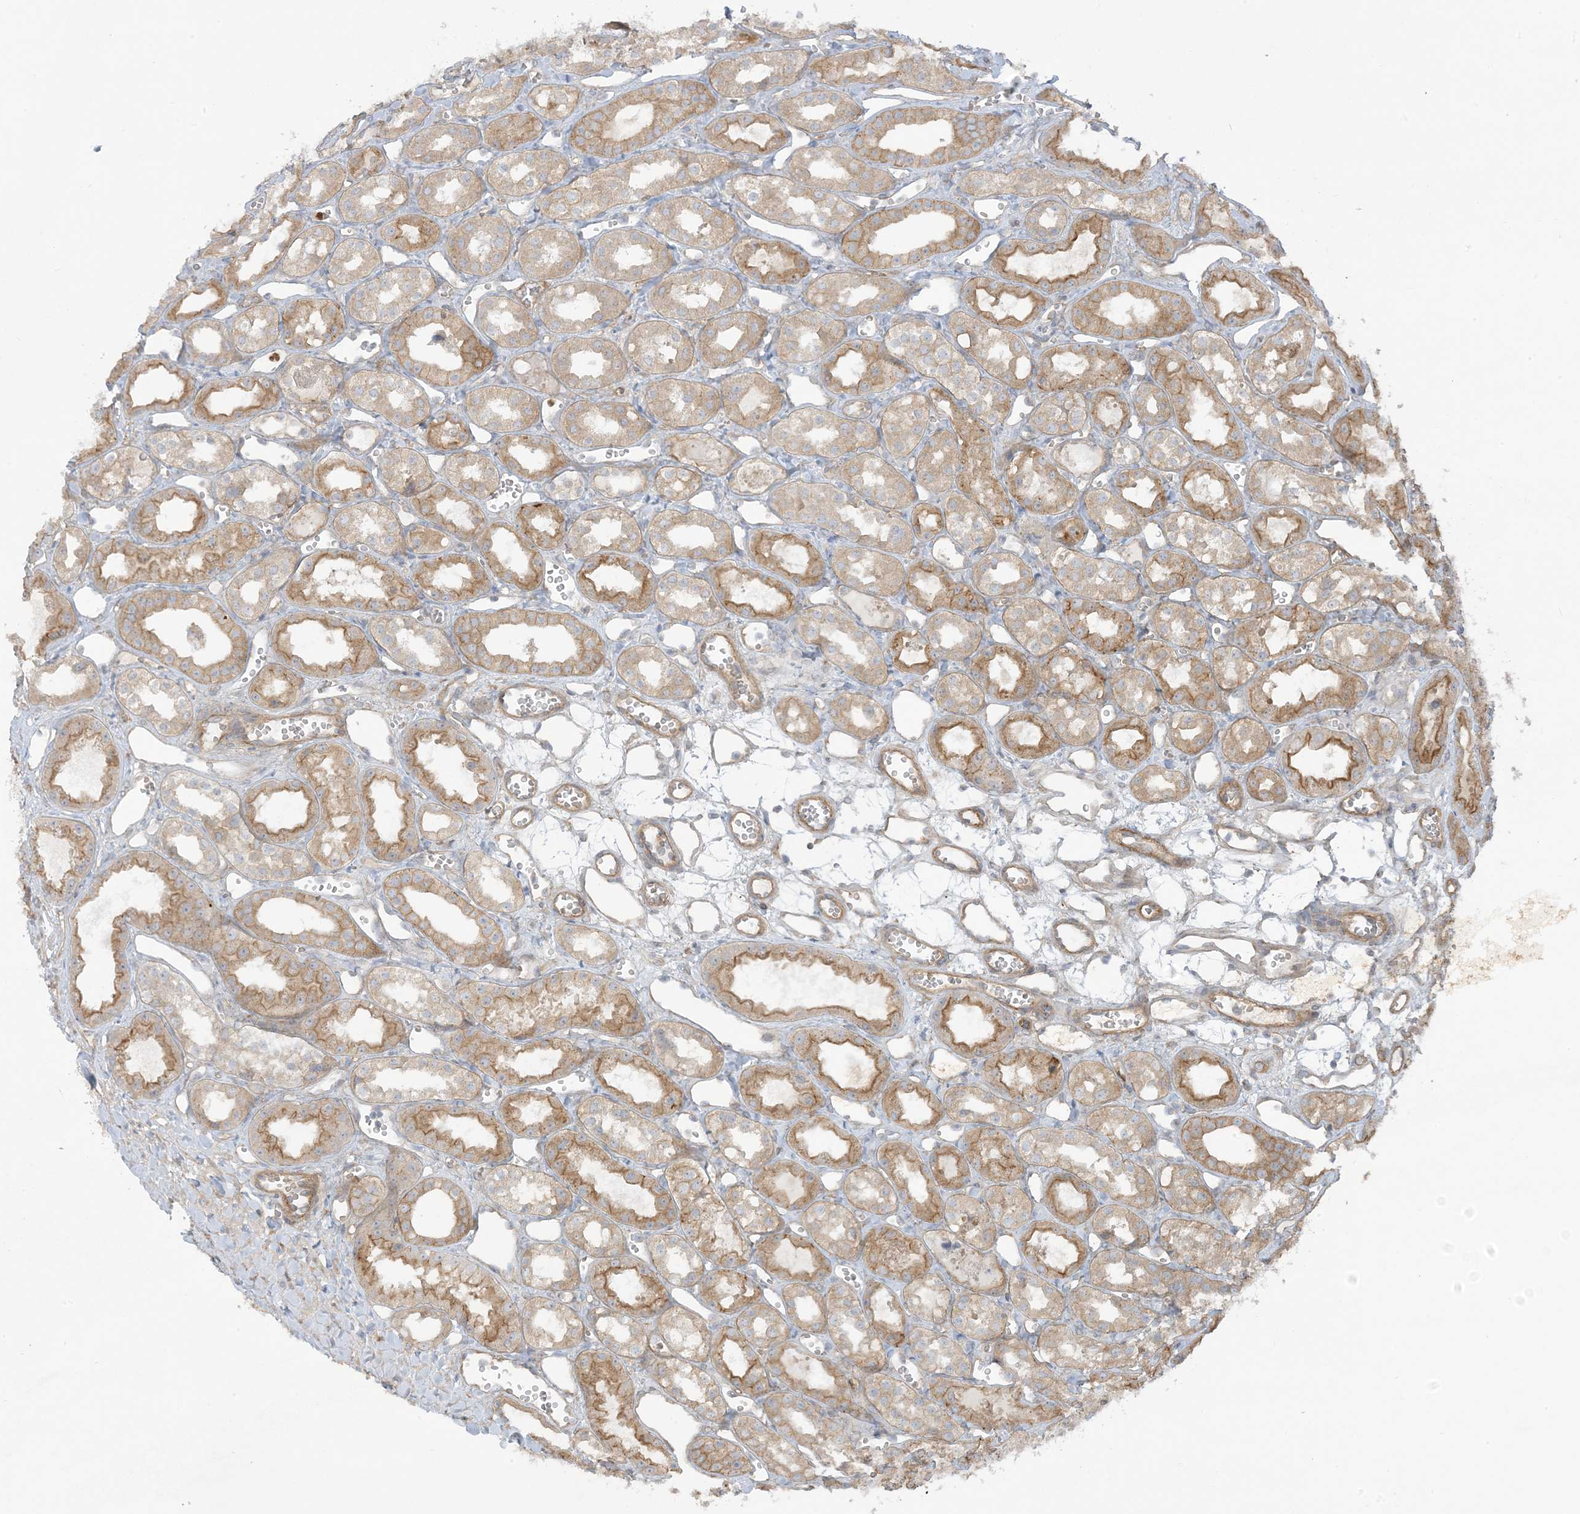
{"staining": {"intensity": "moderate", "quantity": ">75%", "location": "cytoplasmic/membranous"}, "tissue": "kidney", "cell_type": "Cells in glomeruli", "image_type": "normal", "snomed": [{"axis": "morphology", "description": "Normal tissue, NOS"}, {"axis": "topography", "description": "Kidney"}], "caption": "Kidney was stained to show a protein in brown. There is medium levels of moderate cytoplasmic/membranous staining in about >75% of cells in glomeruli. (IHC, brightfield microscopy, high magnification).", "gene": "ICMT", "patient": {"sex": "male", "age": 16}}